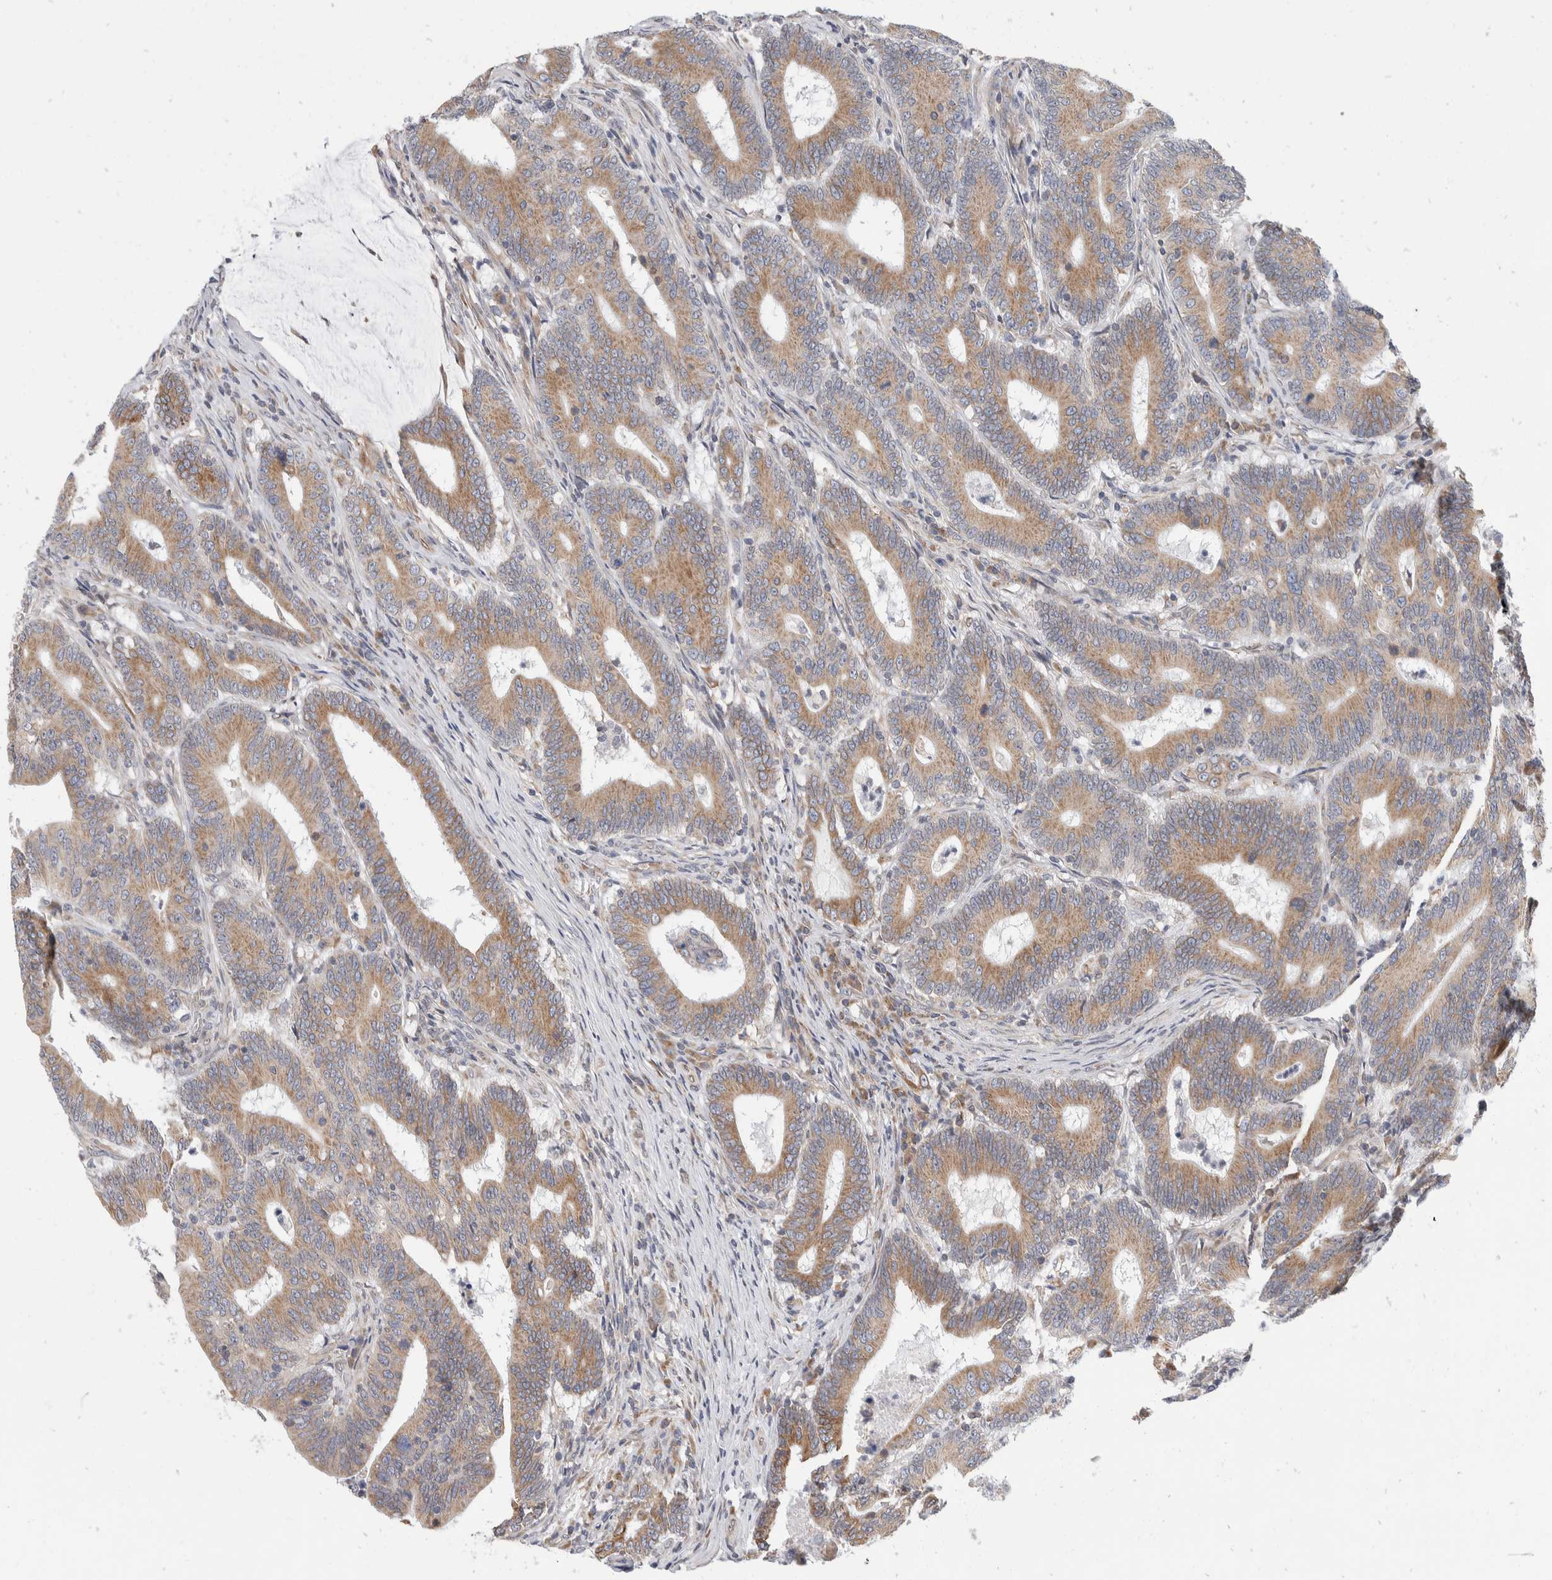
{"staining": {"intensity": "moderate", "quantity": ">75%", "location": "cytoplasmic/membranous"}, "tissue": "colorectal cancer", "cell_type": "Tumor cells", "image_type": "cancer", "snomed": [{"axis": "morphology", "description": "Adenocarcinoma, NOS"}, {"axis": "topography", "description": "Colon"}], "caption": "The immunohistochemical stain shows moderate cytoplasmic/membranous positivity in tumor cells of colorectal cancer tissue. (DAB (3,3'-diaminobenzidine) IHC with brightfield microscopy, high magnification).", "gene": "TMEM245", "patient": {"sex": "female", "age": 66}}